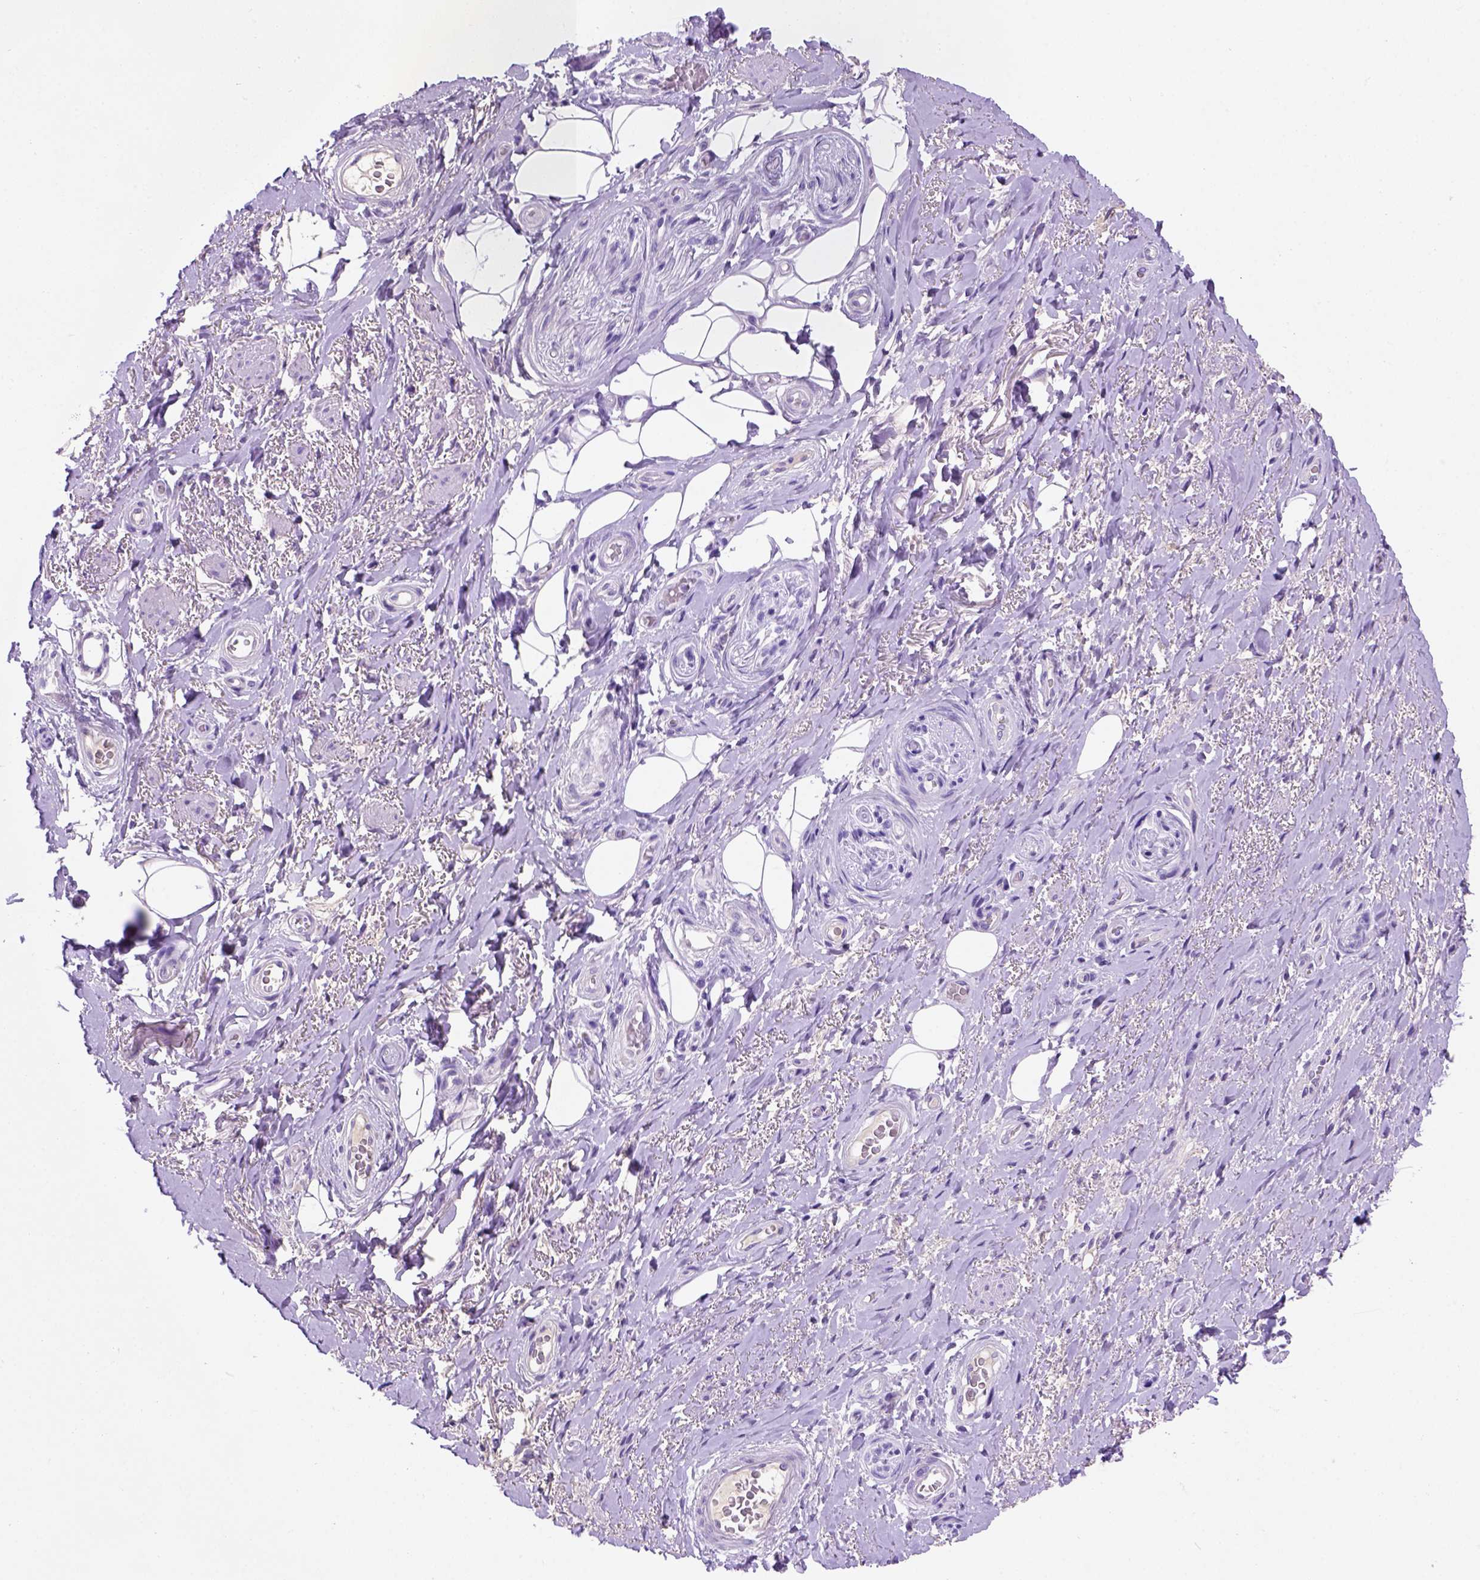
{"staining": {"intensity": "negative", "quantity": "none", "location": "none"}, "tissue": "adipose tissue", "cell_type": "Adipocytes", "image_type": "normal", "snomed": [{"axis": "morphology", "description": "Normal tissue, NOS"}, {"axis": "topography", "description": "Anal"}, {"axis": "topography", "description": "Peripheral nerve tissue"}], "caption": "High magnification brightfield microscopy of normal adipose tissue stained with DAB (brown) and counterstained with hematoxylin (blue): adipocytes show no significant staining.", "gene": "FAM81B", "patient": {"sex": "male", "age": 53}}